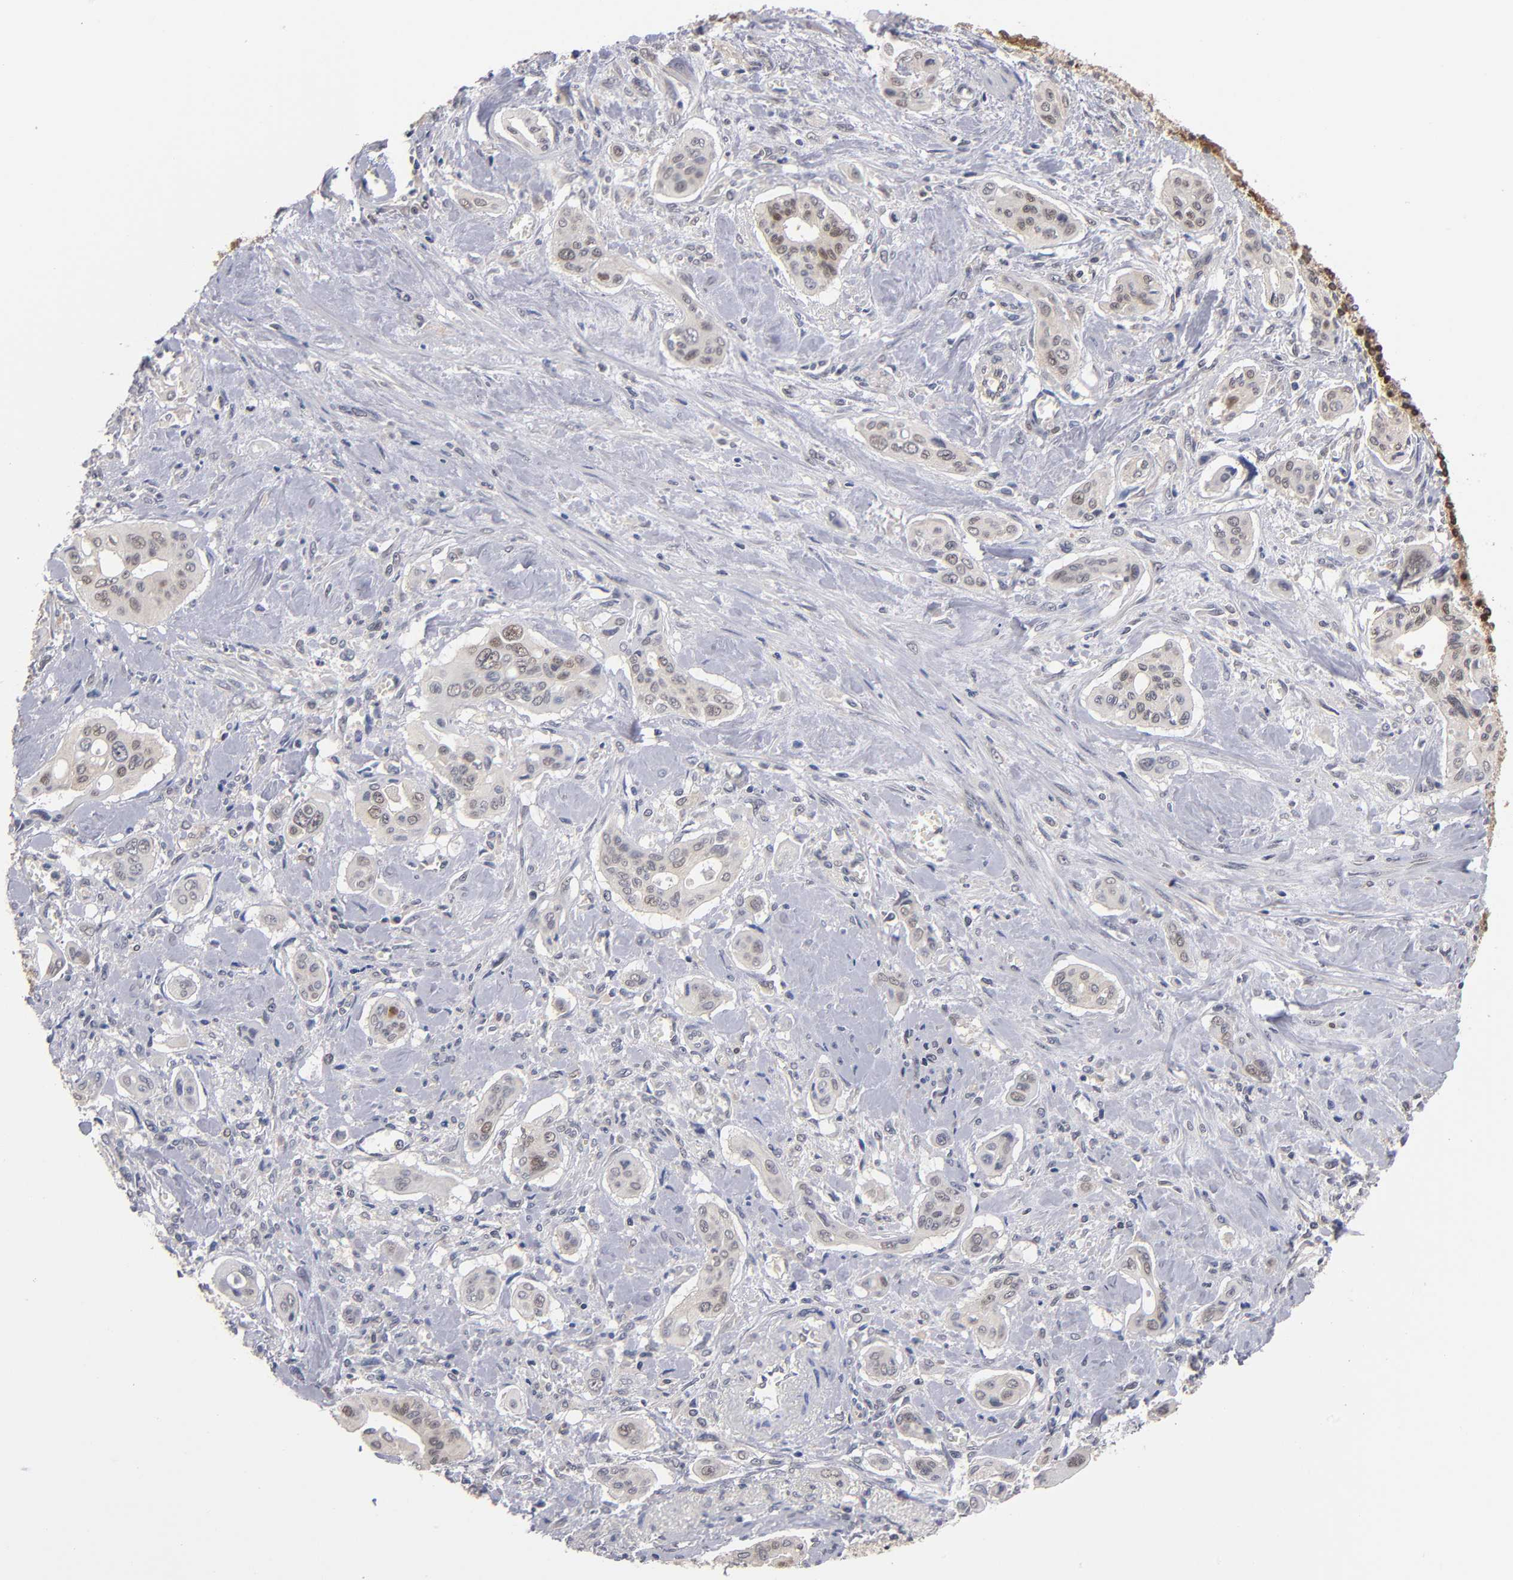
{"staining": {"intensity": "weak", "quantity": "25%-75%", "location": "cytoplasmic/membranous"}, "tissue": "pancreatic cancer", "cell_type": "Tumor cells", "image_type": "cancer", "snomed": [{"axis": "morphology", "description": "Adenocarcinoma, NOS"}, {"axis": "topography", "description": "Pancreas"}], "caption": "Tumor cells reveal weak cytoplasmic/membranous staining in approximately 25%-75% of cells in pancreatic cancer.", "gene": "ALG13", "patient": {"sex": "male", "age": 77}}